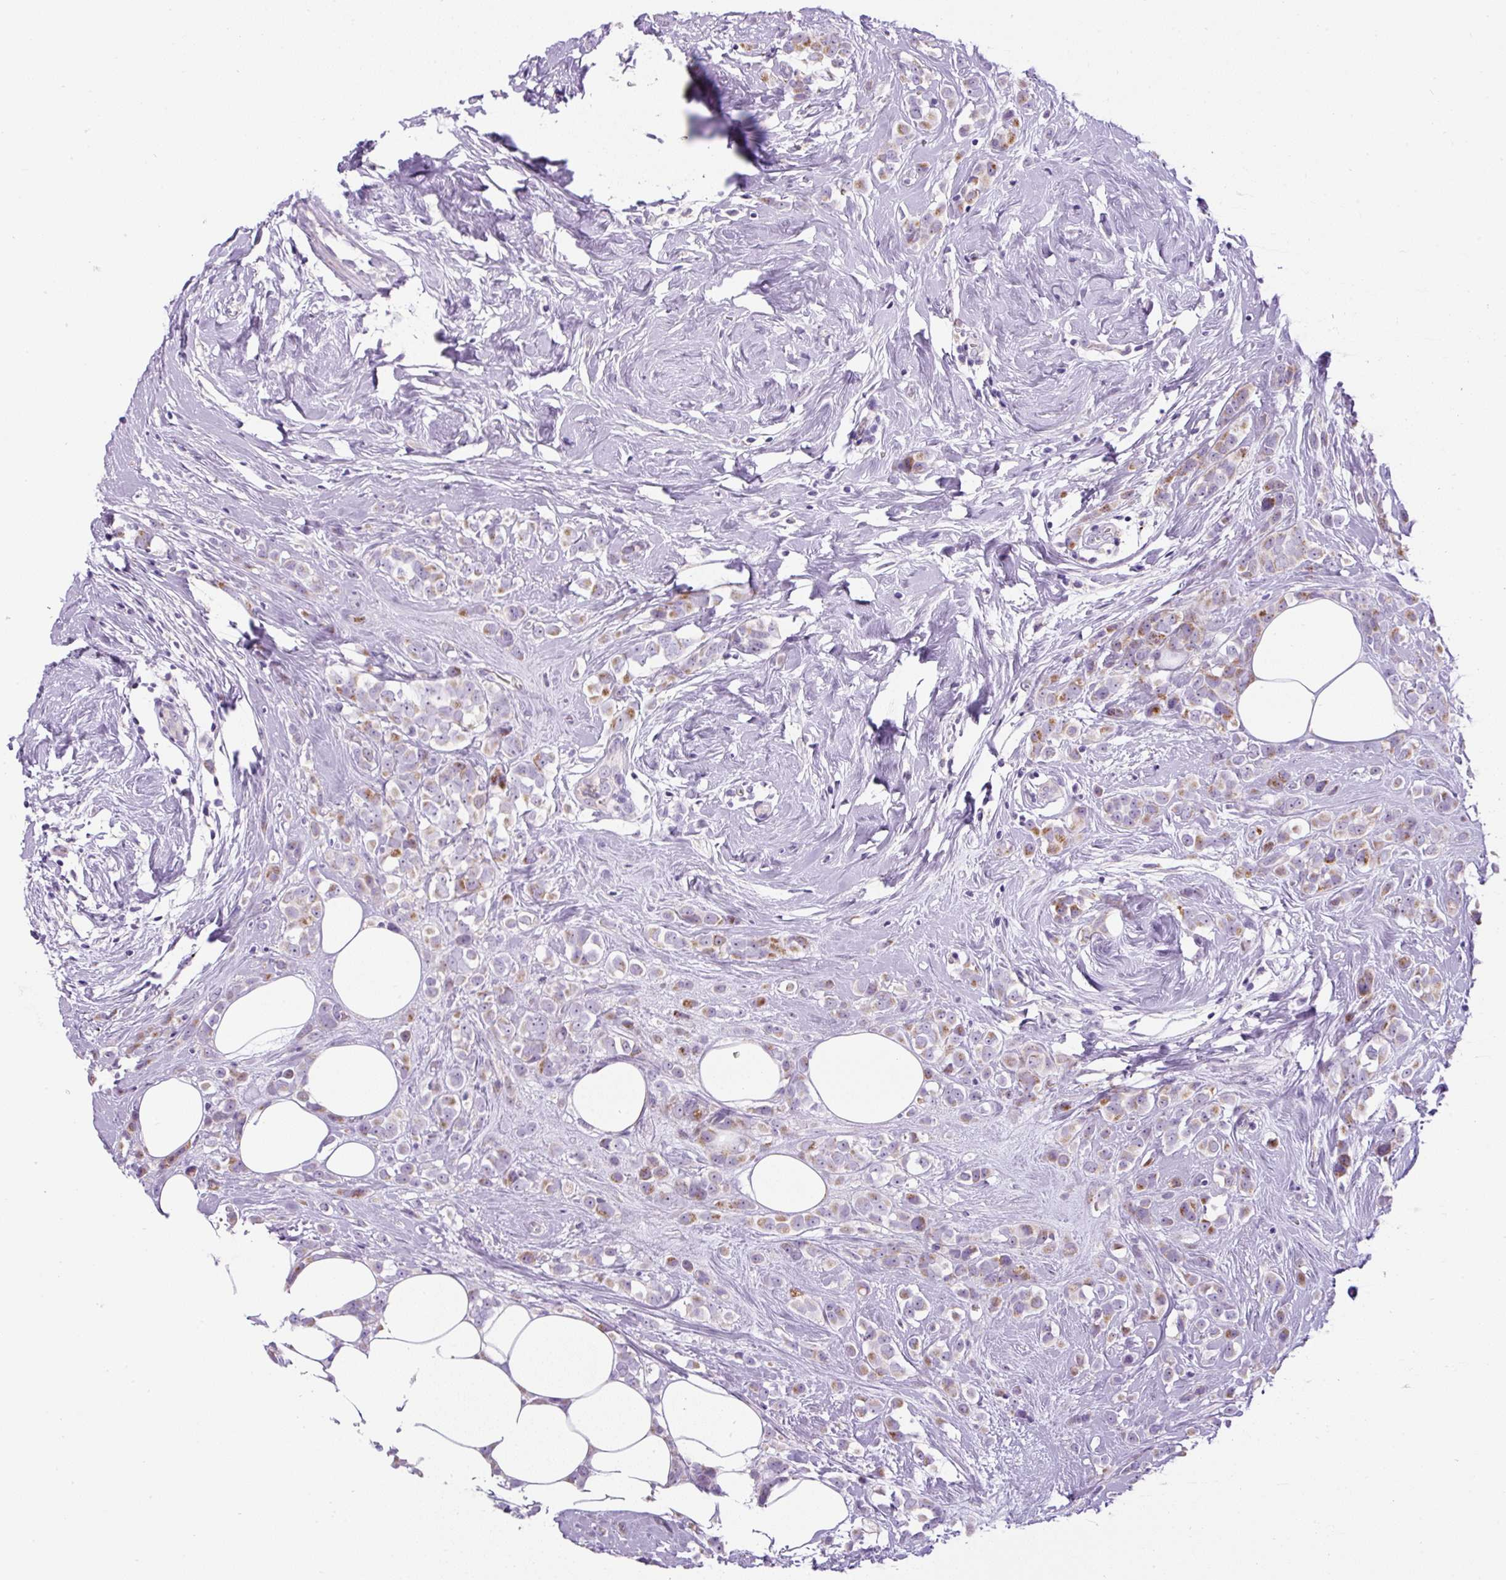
{"staining": {"intensity": "moderate", "quantity": "25%-75%", "location": "cytoplasmic/membranous"}, "tissue": "breast cancer", "cell_type": "Tumor cells", "image_type": "cancer", "snomed": [{"axis": "morphology", "description": "Duct carcinoma"}, {"axis": "topography", "description": "Breast"}], "caption": "Protein analysis of breast cancer tissue displays moderate cytoplasmic/membranous positivity in about 25%-75% of tumor cells. The staining was performed using DAB to visualize the protein expression in brown, while the nuclei were stained in blue with hematoxylin (Magnification: 20x).", "gene": "ZNF596", "patient": {"sex": "female", "age": 80}}